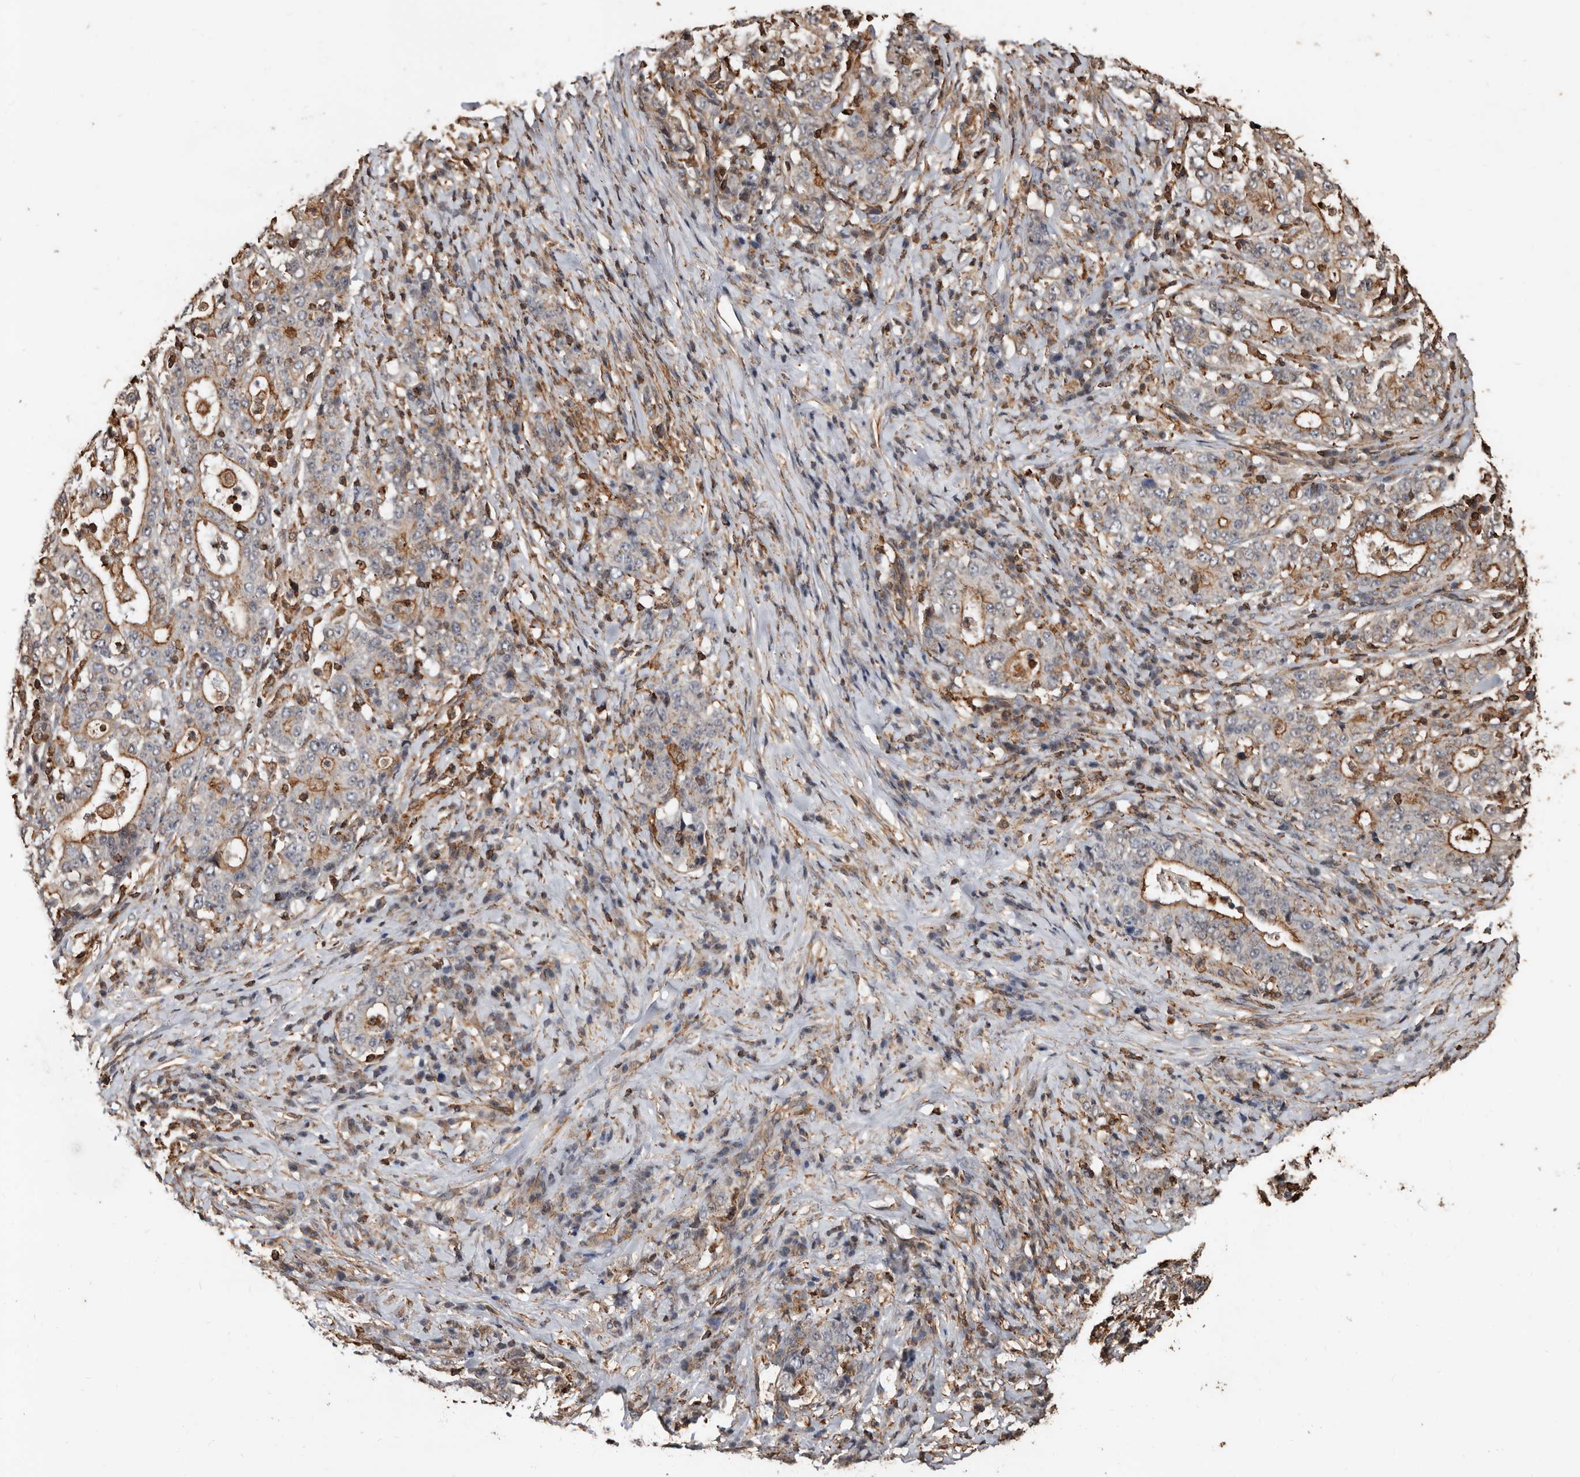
{"staining": {"intensity": "moderate", "quantity": "<25%", "location": "cytoplasmic/membranous"}, "tissue": "stomach cancer", "cell_type": "Tumor cells", "image_type": "cancer", "snomed": [{"axis": "morphology", "description": "Normal tissue, NOS"}, {"axis": "morphology", "description": "Adenocarcinoma, NOS"}, {"axis": "topography", "description": "Stomach, upper"}, {"axis": "topography", "description": "Stomach"}], "caption": "Immunohistochemistry (IHC) photomicrograph of neoplastic tissue: stomach cancer stained using IHC shows low levels of moderate protein expression localized specifically in the cytoplasmic/membranous of tumor cells, appearing as a cytoplasmic/membranous brown color.", "gene": "GSK3A", "patient": {"sex": "male", "age": 59}}